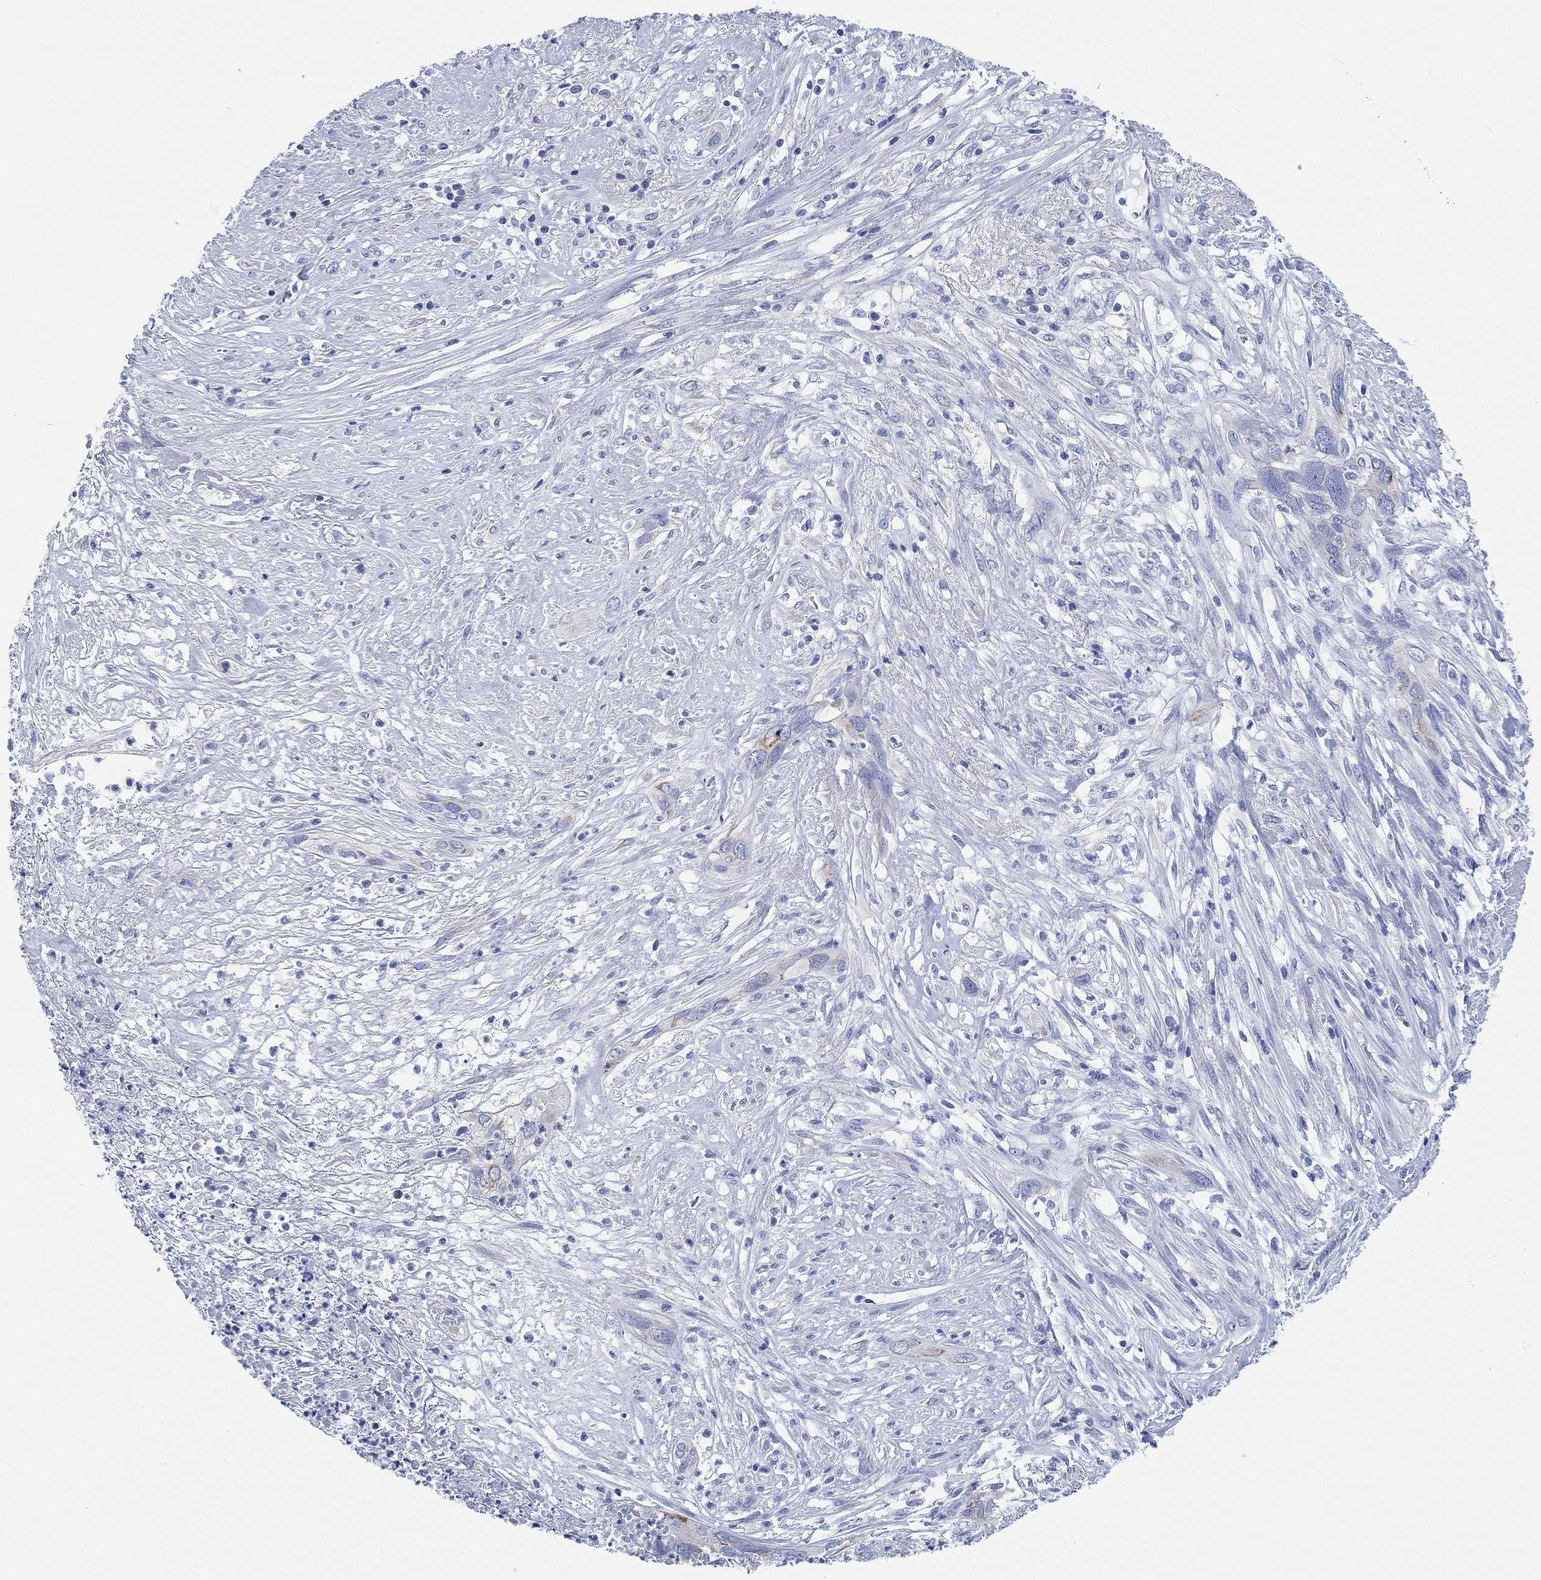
{"staining": {"intensity": "negative", "quantity": "none", "location": "none"}, "tissue": "cervical cancer", "cell_type": "Tumor cells", "image_type": "cancer", "snomed": [{"axis": "morphology", "description": "Squamous cell carcinoma, NOS"}, {"axis": "topography", "description": "Cervix"}], "caption": "Histopathology image shows no protein expression in tumor cells of cervical cancer tissue.", "gene": "SLC9C2", "patient": {"sex": "female", "age": 57}}